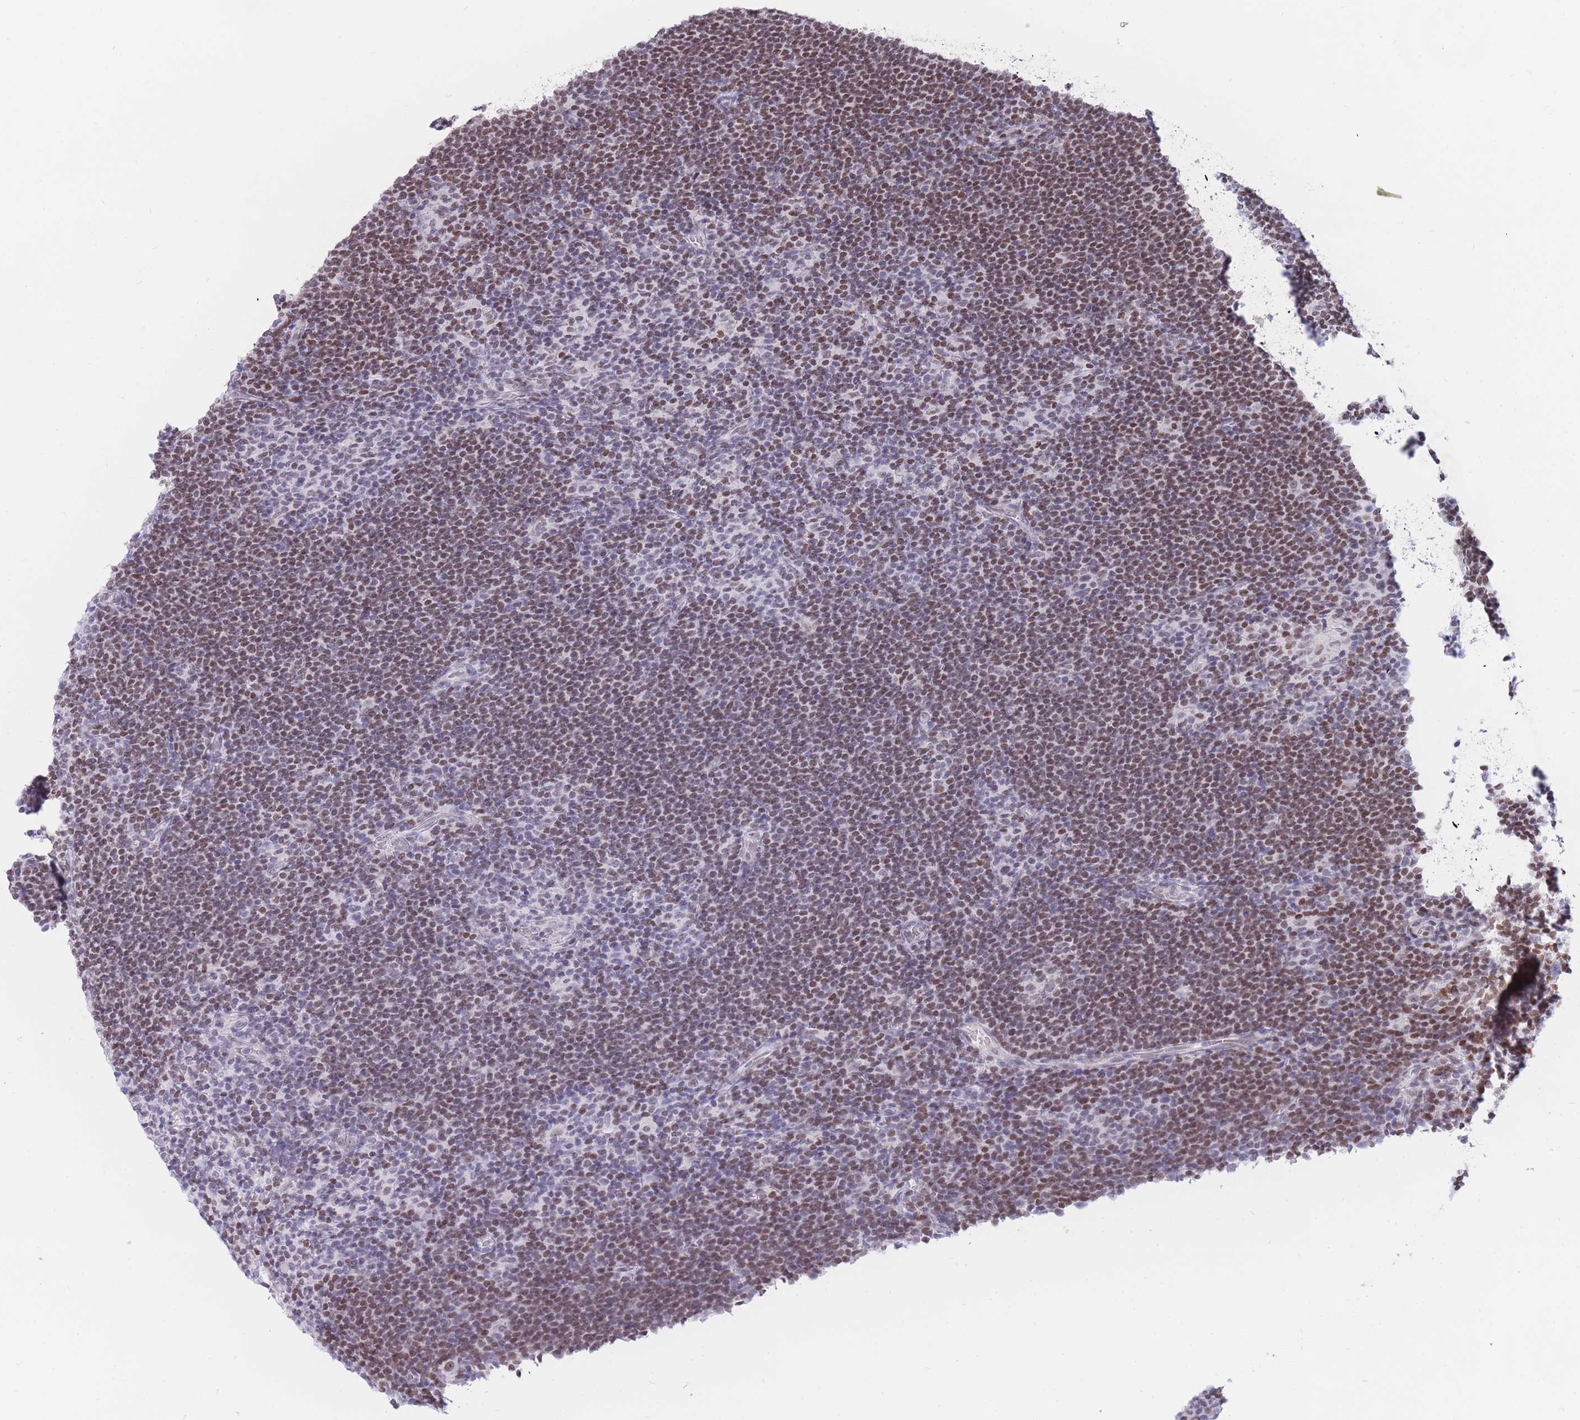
{"staining": {"intensity": "negative", "quantity": "none", "location": "none"}, "tissue": "lymphoma", "cell_type": "Tumor cells", "image_type": "cancer", "snomed": [{"axis": "morphology", "description": "Hodgkin's disease, NOS"}, {"axis": "topography", "description": "Lymph node"}], "caption": "Lymphoma was stained to show a protein in brown. There is no significant expression in tumor cells.", "gene": "HMGN1", "patient": {"sex": "female", "age": 57}}